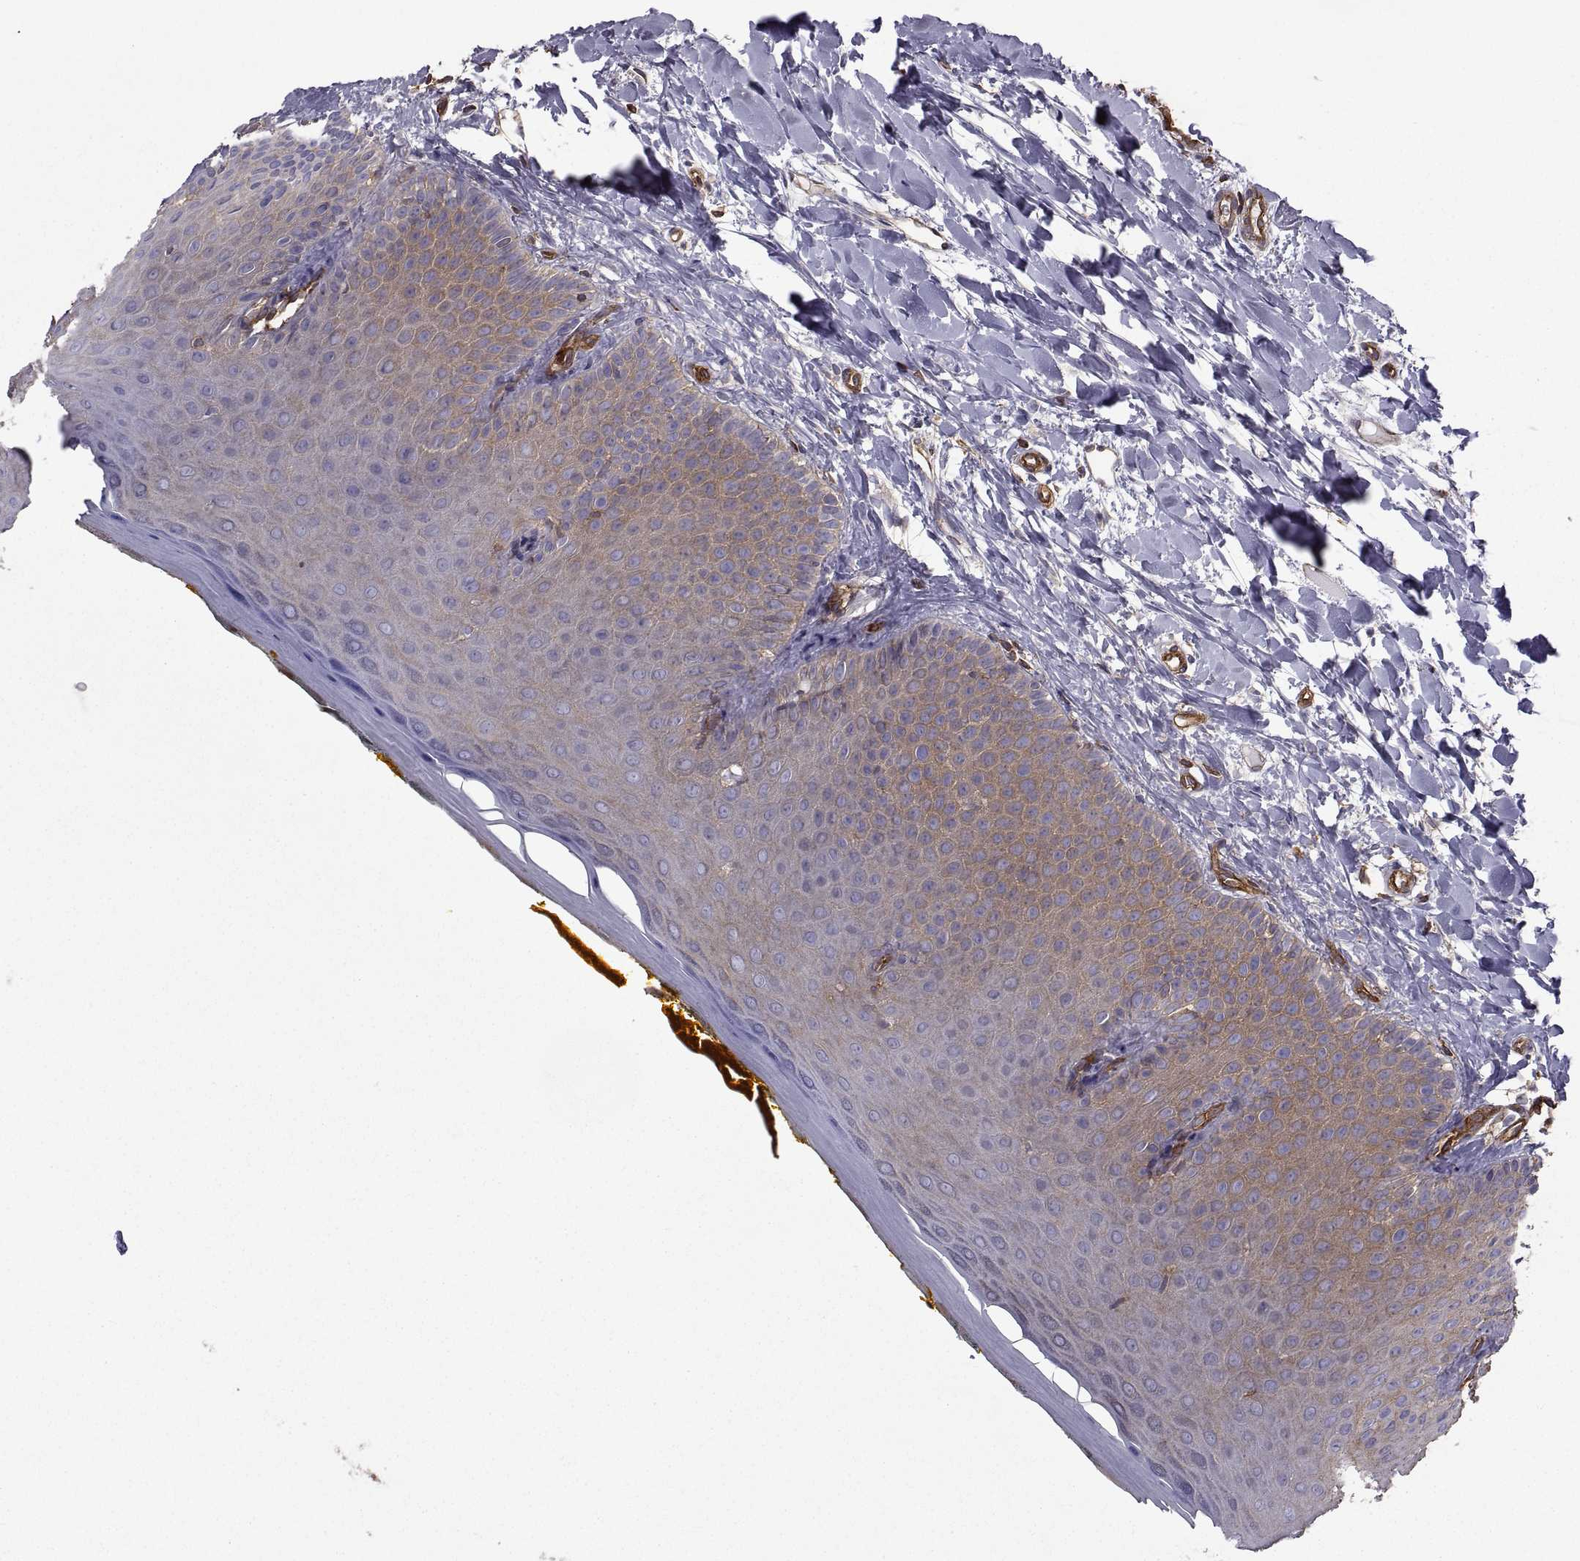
{"staining": {"intensity": "moderate", "quantity": "<25%", "location": "cytoplasmic/membranous"}, "tissue": "oral mucosa", "cell_type": "Squamous epithelial cells", "image_type": "normal", "snomed": [{"axis": "morphology", "description": "Normal tissue, NOS"}, {"axis": "topography", "description": "Oral tissue"}], "caption": "IHC (DAB) staining of unremarkable human oral mucosa displays moderate cytoplasmic/membranous protein expression in approximately <25% of squamous epithelial cells. The staining was performed using DAB (3,3'-diaminobenzidine), with brown indicating positive protein expression. Nuclei are stained blue with hematoxylin.", "gene": "MYH9", "patient": {"sex": "female", "age": 43}}